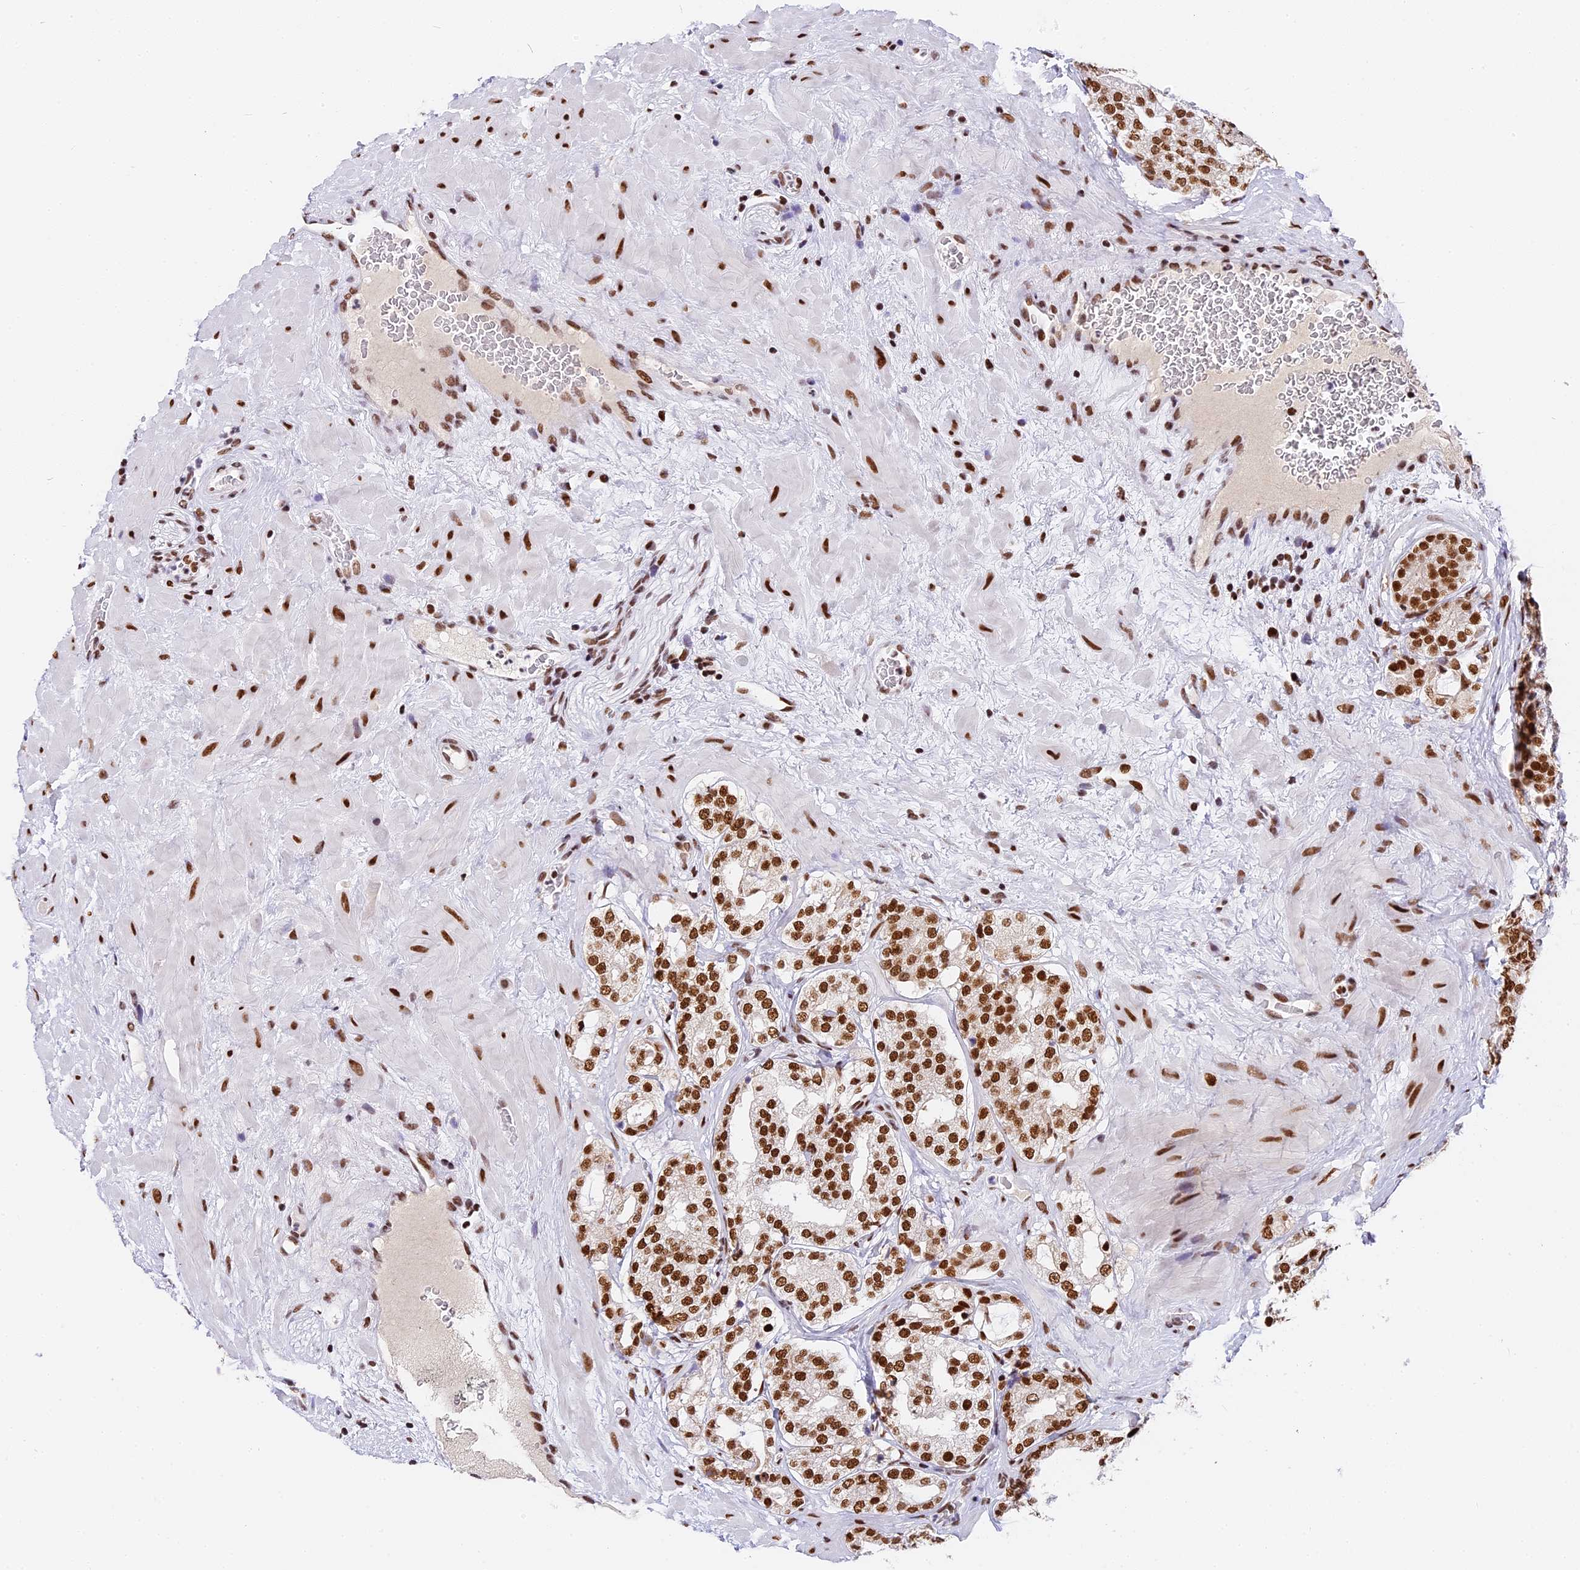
{"staining": {"intensity": "strong", "quantity": ">75%", "location": "nuclear"}, "tissue": "prostate cancer", "cell_type": "Tumor cells", "image_type": "cancer", "snomed": [{"axis": "morphology", "description": "Adenocarcinoma, High grade"}, {"axis": "topography", "description": "Prostate"}], "caption": "This is an image of IHC staining of prostate cancer (high-grade adenocarcinoma), which shows strong staining in the nuclear of tumor cells.", "gene": "SBNO1", "patient": {"sex": "male", "age": 64}}